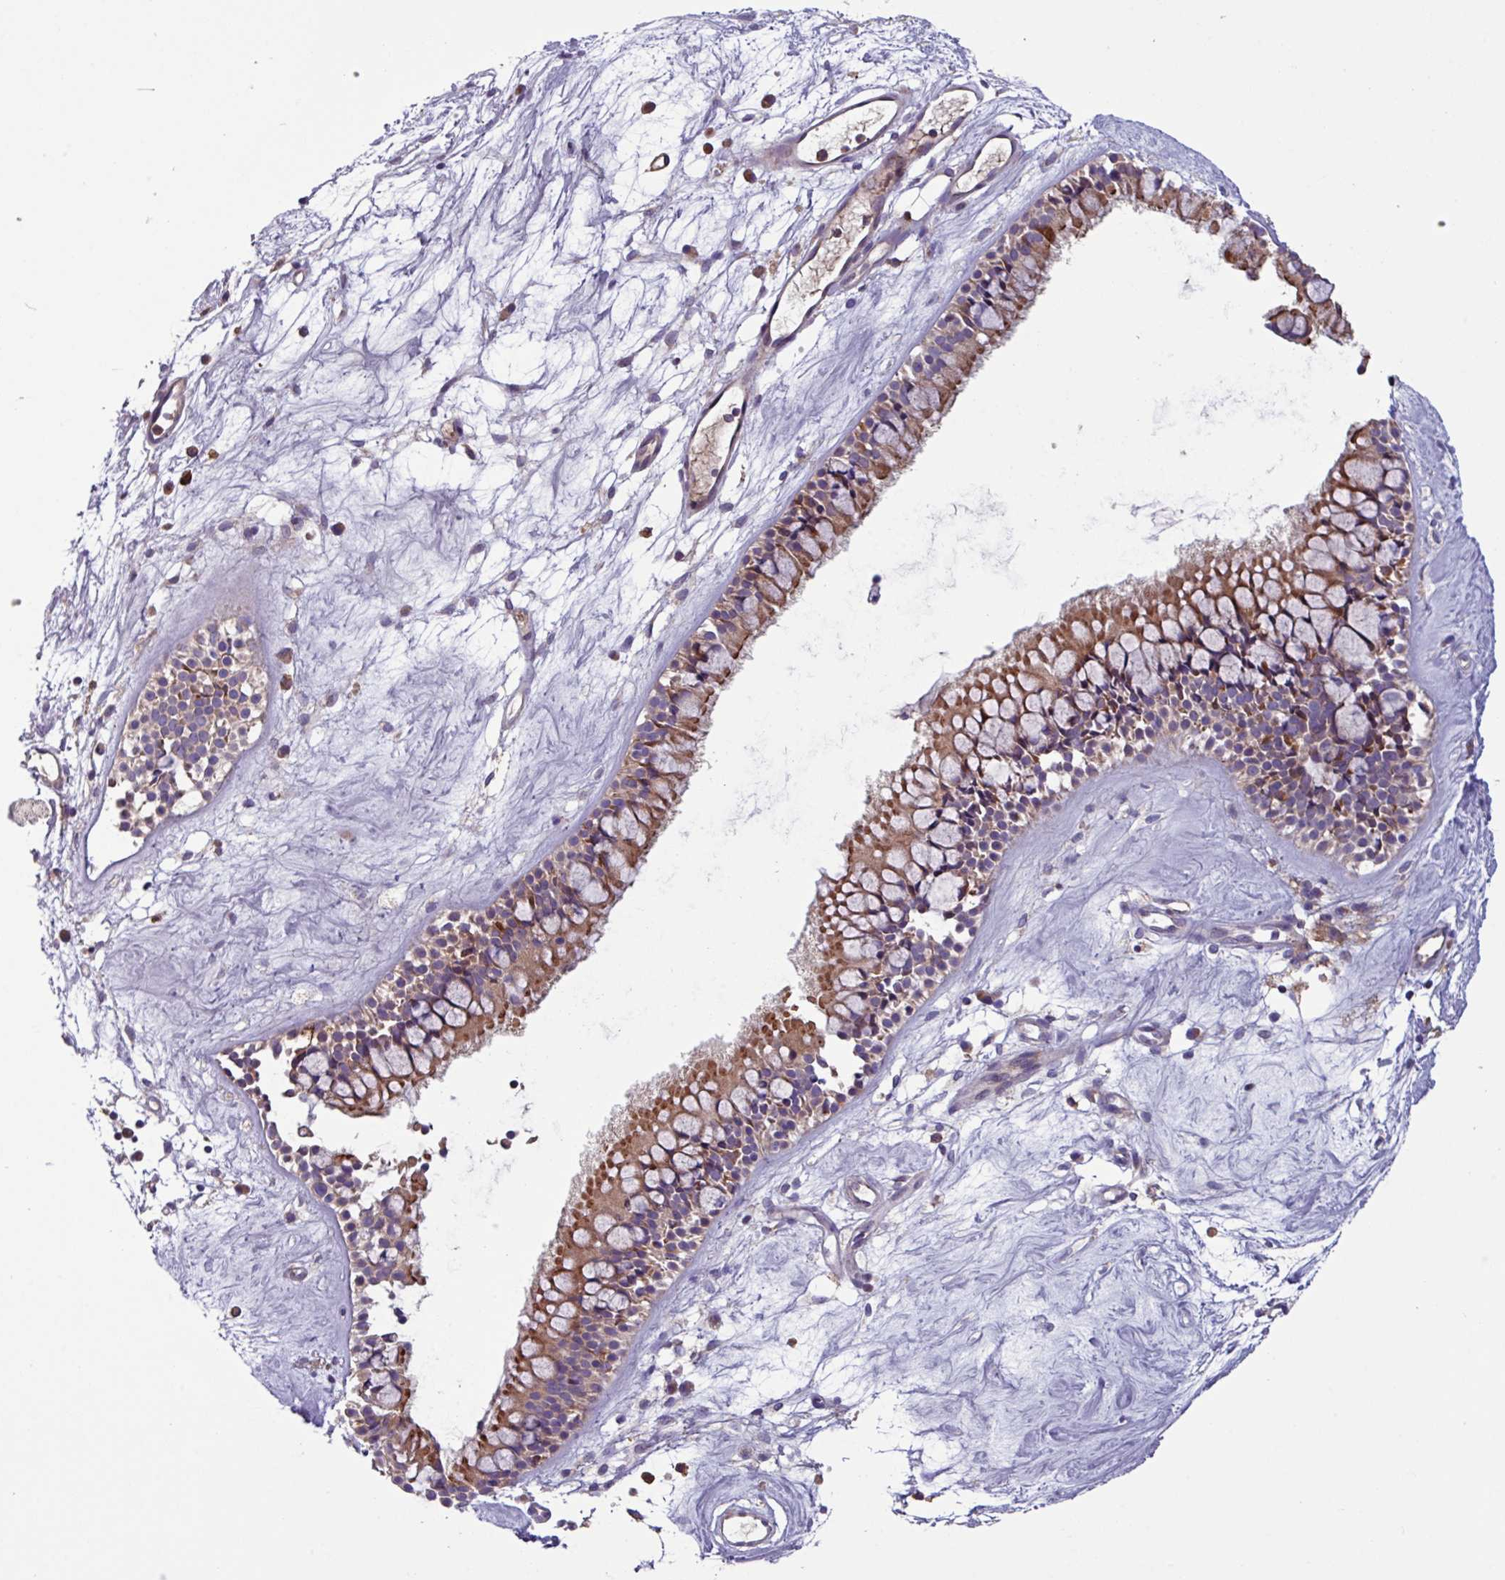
{"staining": {"intensity": "strong", "quantity": "25%-75%", "location": "cytoplasmic/membranous"}, "tissue": "nasopharynx", "cell_type": "Respiratory epithelial cells", "image_type": "normal", "snomed": [{"axis": "morphology", "description": "Normal tissue, NOS"}, {"axis": "topography", "description": "Nasopharynx"}], "caption": "Protein expression analysis of unremarkable nasopharynx reveals strong cytoplasmic/membranous staining in about 25%-75% of respiratory epithelial cells.", "gene": "PTPRQ", "patient": {"sex": "male", "age": 63}}